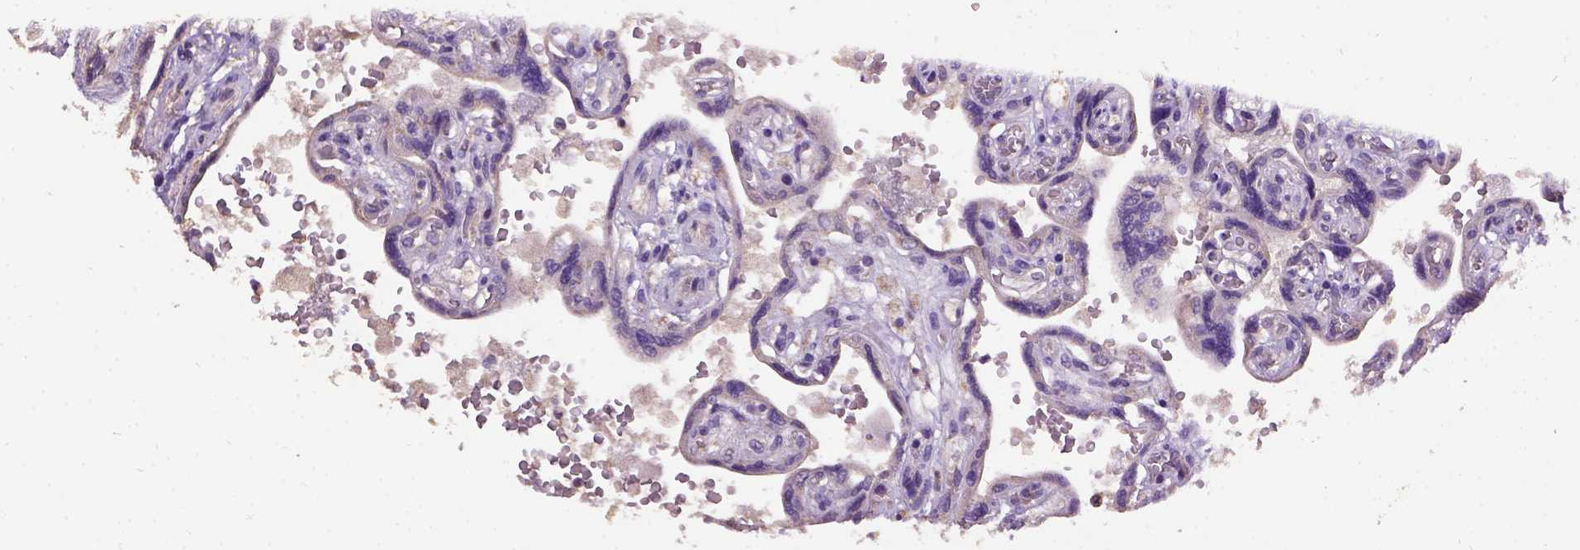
{"staining": {"intensity": "weak", "quantity": ">75%", "location": "cytoplasmic/membranous"}, "tissue": "placenta", "cell_type": "Decidual cells", "image_type": "normal", "snomed": [{"axis": "morphology", "description": "Normal tissue, NOS"}, {"axis": "topography", "description": "Placenta"}], "caption": "Protein expression analysis of normal human placenta reveals weak cytoplasmic/membranous staining in approximately >75% of decidual cells. (brown staining indicates protein expression, while blue staining denotes nuclei).", "gene": "DQX1", "patient": {"sex": "female", "age": 32}}